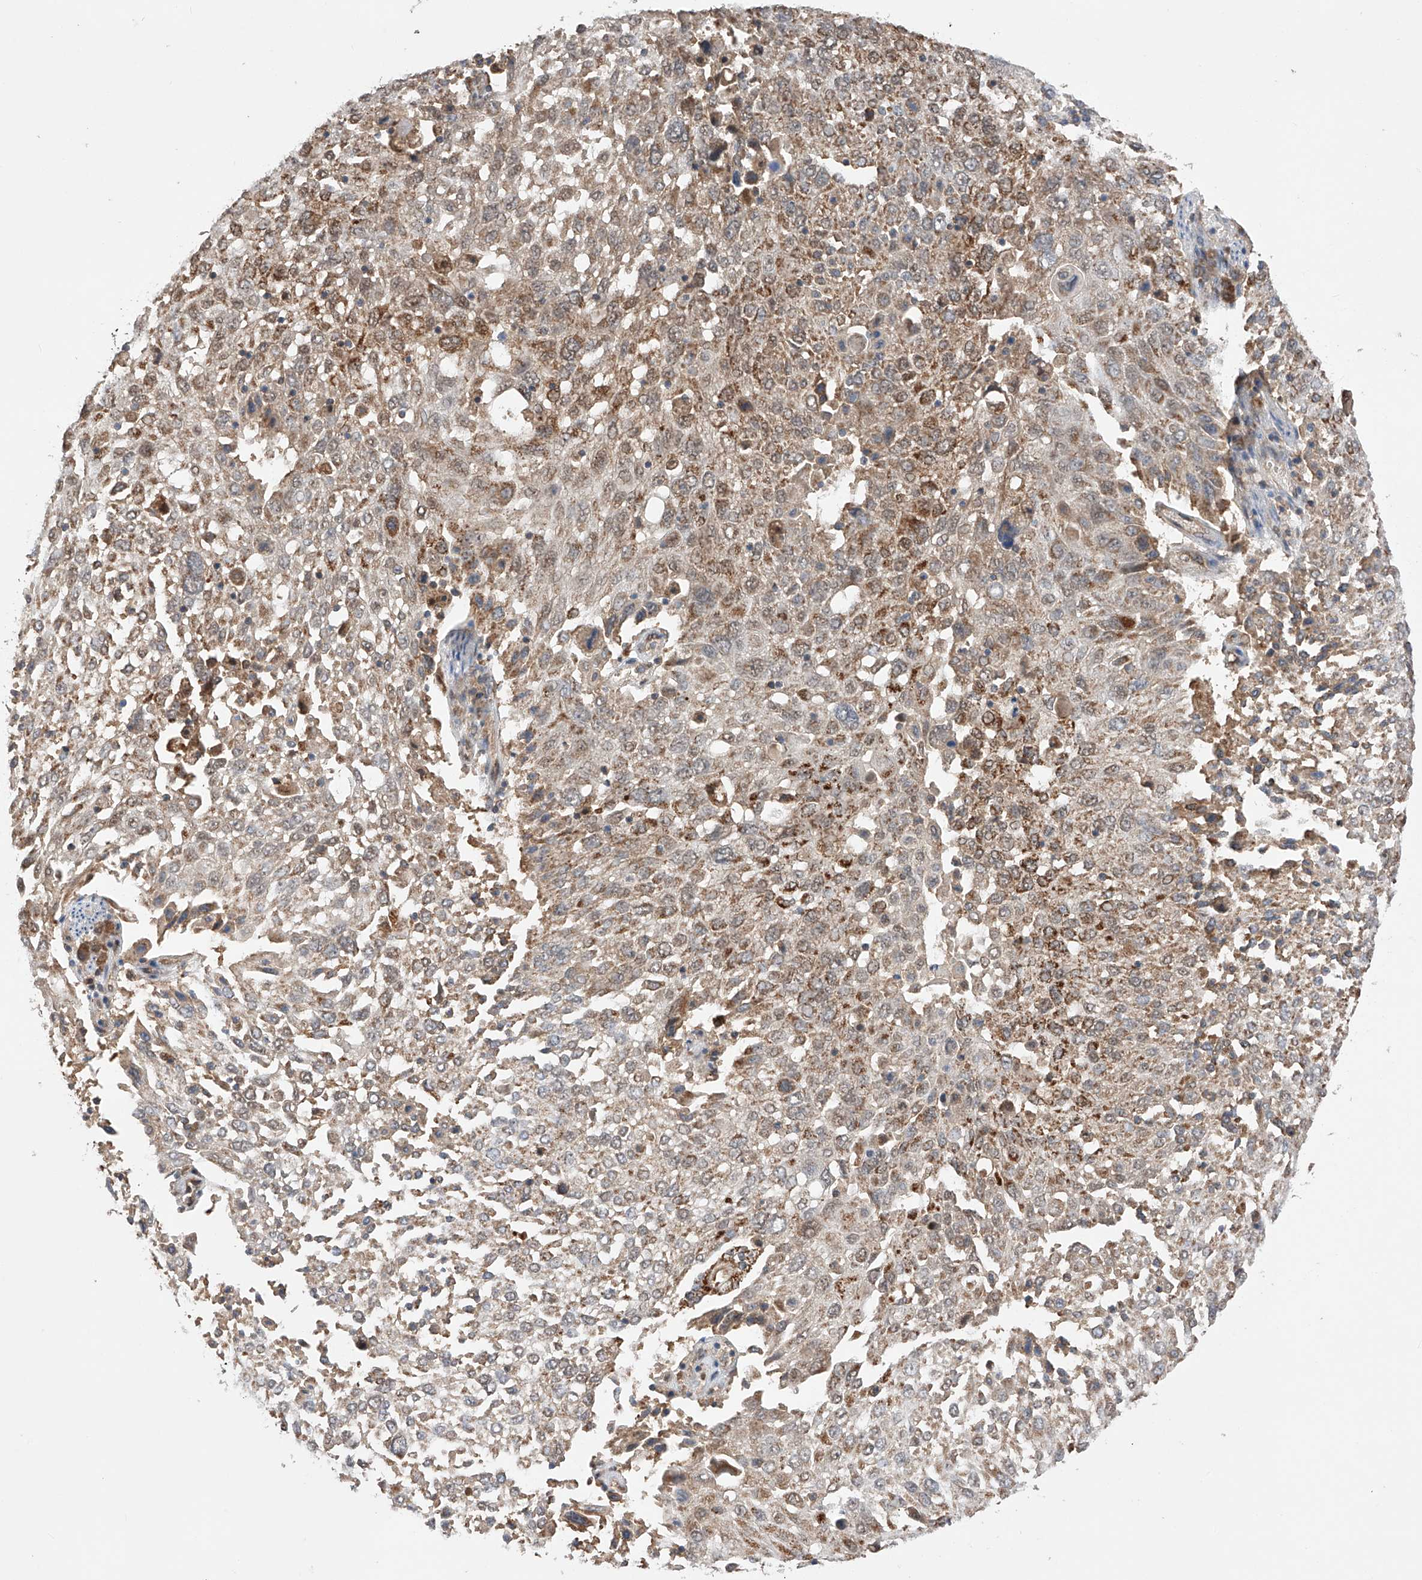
{"staining": {"intensity": "moderate", "quantity": ">75%", "location": "cytoplasmic/membranous"}, "tissue": "lung cancer", "cell_type": "Tumor cells", "image_type": "cancer", "snomed": [{"axis": "morphology", "description": "Squamous cell carcinoma, NOS"}, {"axis": "topography", "description": "Lung"}], "caption": "A brown stain shows moderate cytoplasmic/membranous positivity of a protein in squamous cell carcinoma (lung) tumor cells.", "gene": "SDHAF4", "patient": {"sex": "male", "age": 65}}